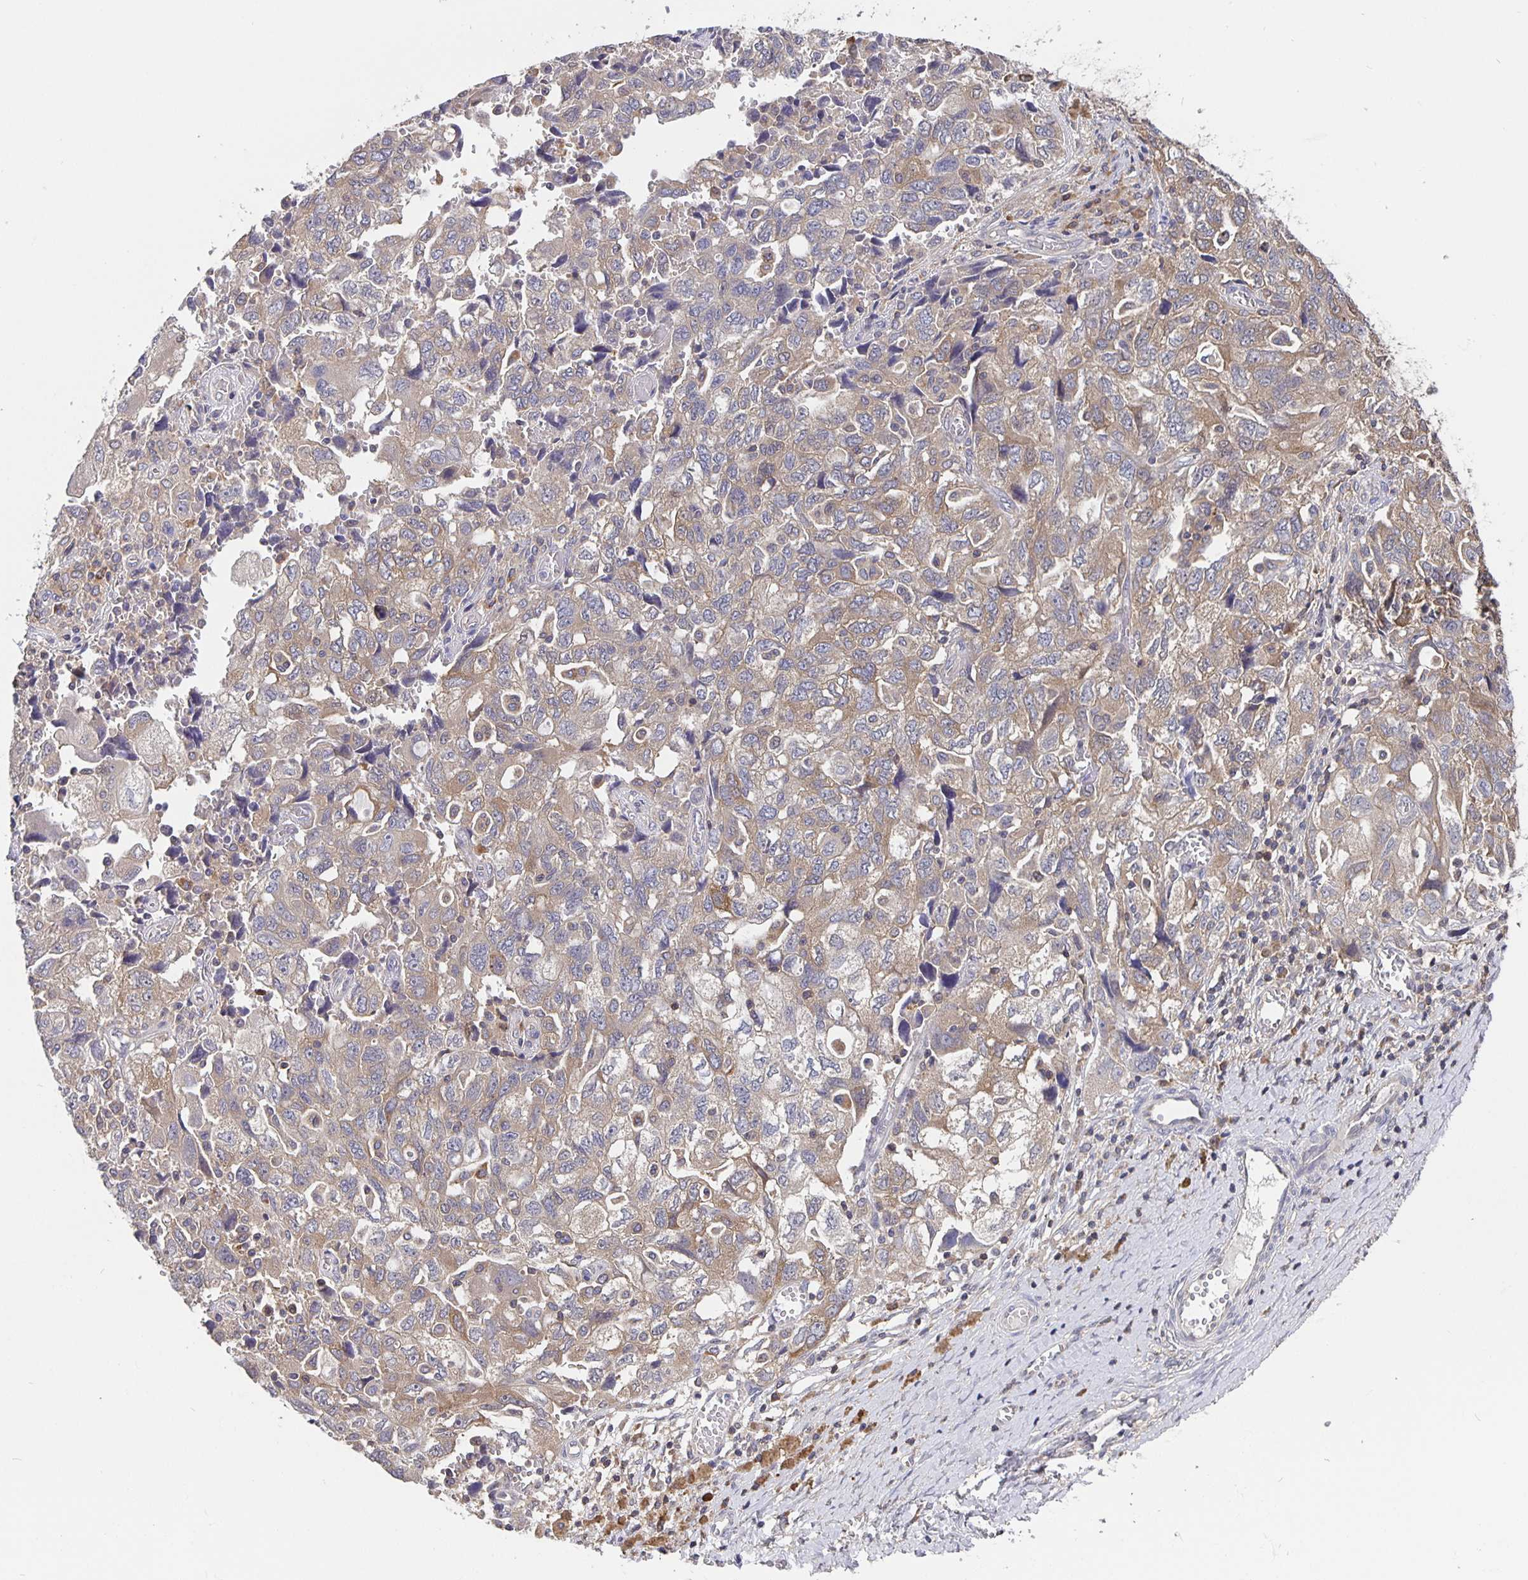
{"staining": {"intensity": "moderate", "quantity": "25%-75%", "location": "cytoplasmic/membranous"}, "tissue": "ovarian cancer", "cell_type": "Tumor cells", "image_type": "cancer", "snomed": [{"axis": "morphology", "description": "Carcinoma, NOS"}, {"axis": "morphology", "description": "Cystadenocarcinoma, serous, NOS"}, {"axis": "topography", "description": "Ovary"}], "caption": "Brown immunohistochemical staining in ovarian serous cystadenocarcinoma displays moderate cytoplasmic/membranous positivity in approximately 25%-75% of tumor cells. (DAB (3,3'-diaminobenzidine) IHC, brown staining for protein, blue staining for nuclei).", "gene": "FEM1C", "patient": {"sex": "female", "age": 69}}